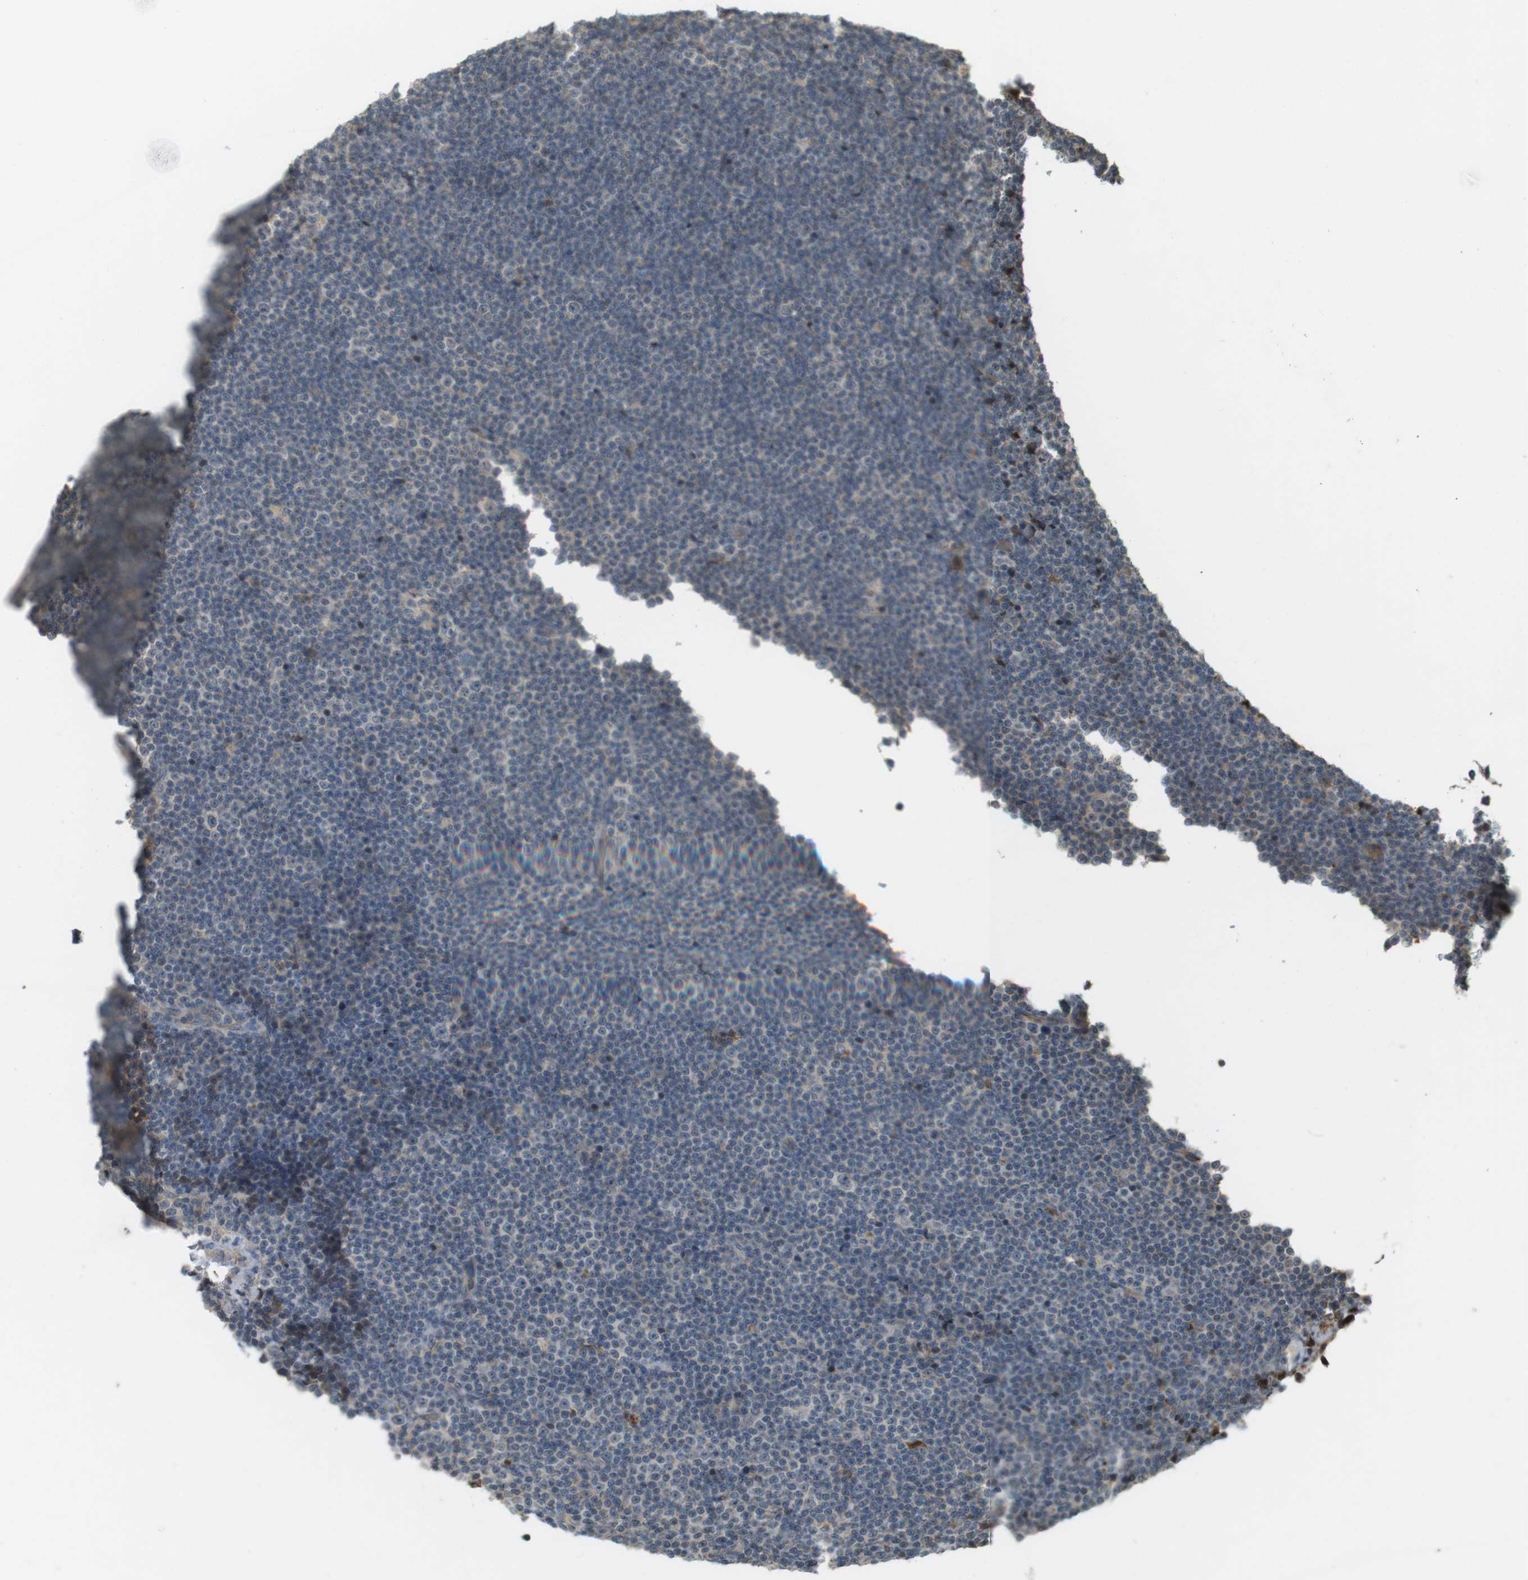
{"staining": {"intensity": "negative", "quantity": "none", "location": "none"}, "tissue": "lymphoma", "cell_type": "Tumor cells", "image_type": "cancer", "snomed": [{"axis": "morphology", "description": "Malignant lymphoma, non-Hodgkin's type, Low grade"}, {"axis": "topography", "description": "Lymph node"}], "caption": "This is an IHC image of lymphoma. There is no staining in tumor cells.", "gene": "SRR", "patient": {"sex": "female", "age": 67}}